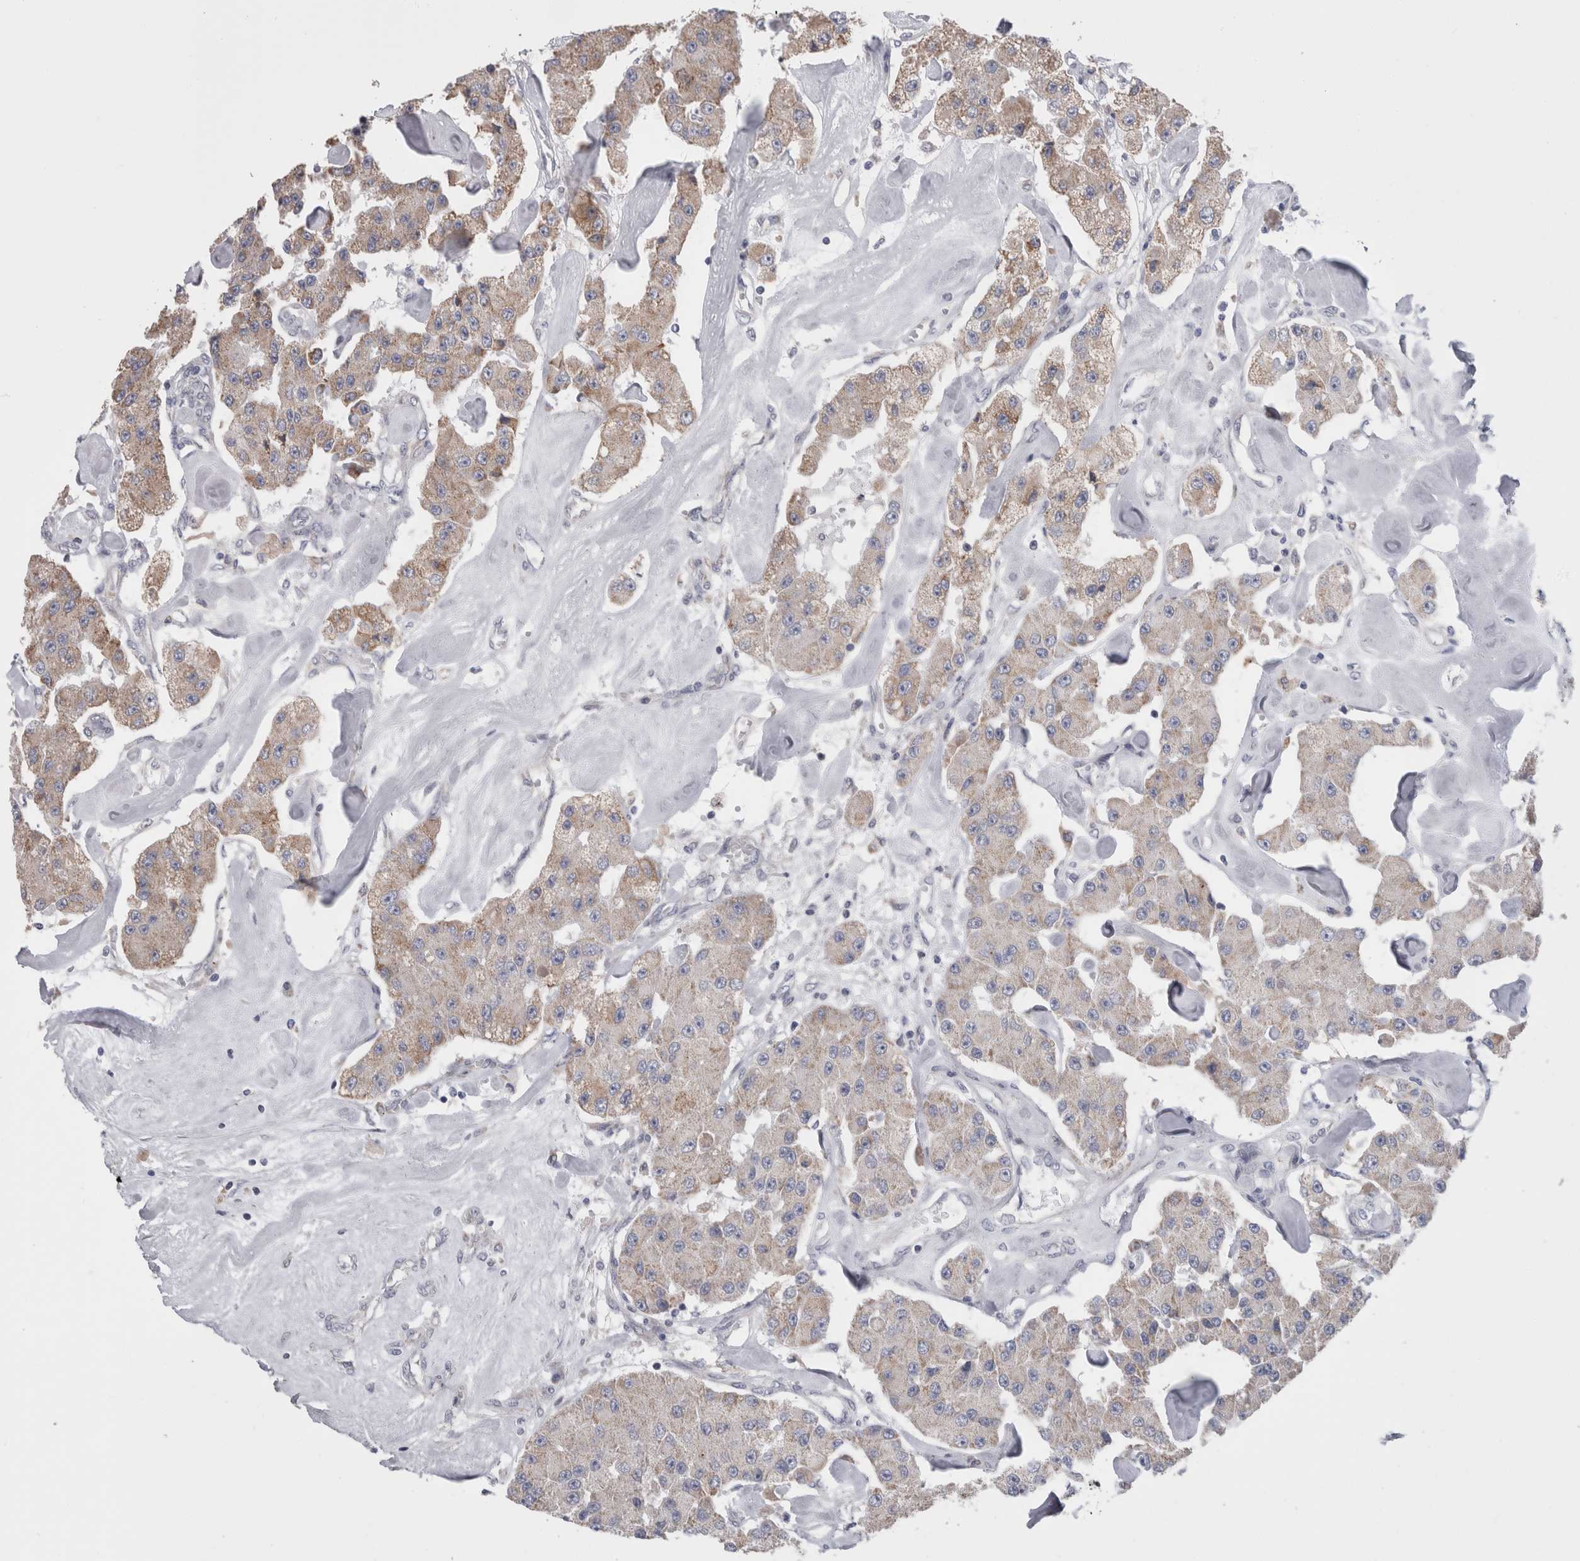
{"staining": {"intensity": "weak", "quantity": ">75%", "location": "cytoplasmic/membranous"}, "tissue": "carcinoid", "cell_type": "Tumor cells", "image_type": "cancer", "snomed": [{"axis": "morphology", "description": "Carcinoid, malignant, NOS"}, {"axis": "topography", "description": "Pancreas"}], "caption": "Human carcinoid stained with a protein marker exhibits weak staining in tumor cells.", "gene": "GDAP1", "patient": {"sex": "male", "age": 41}}